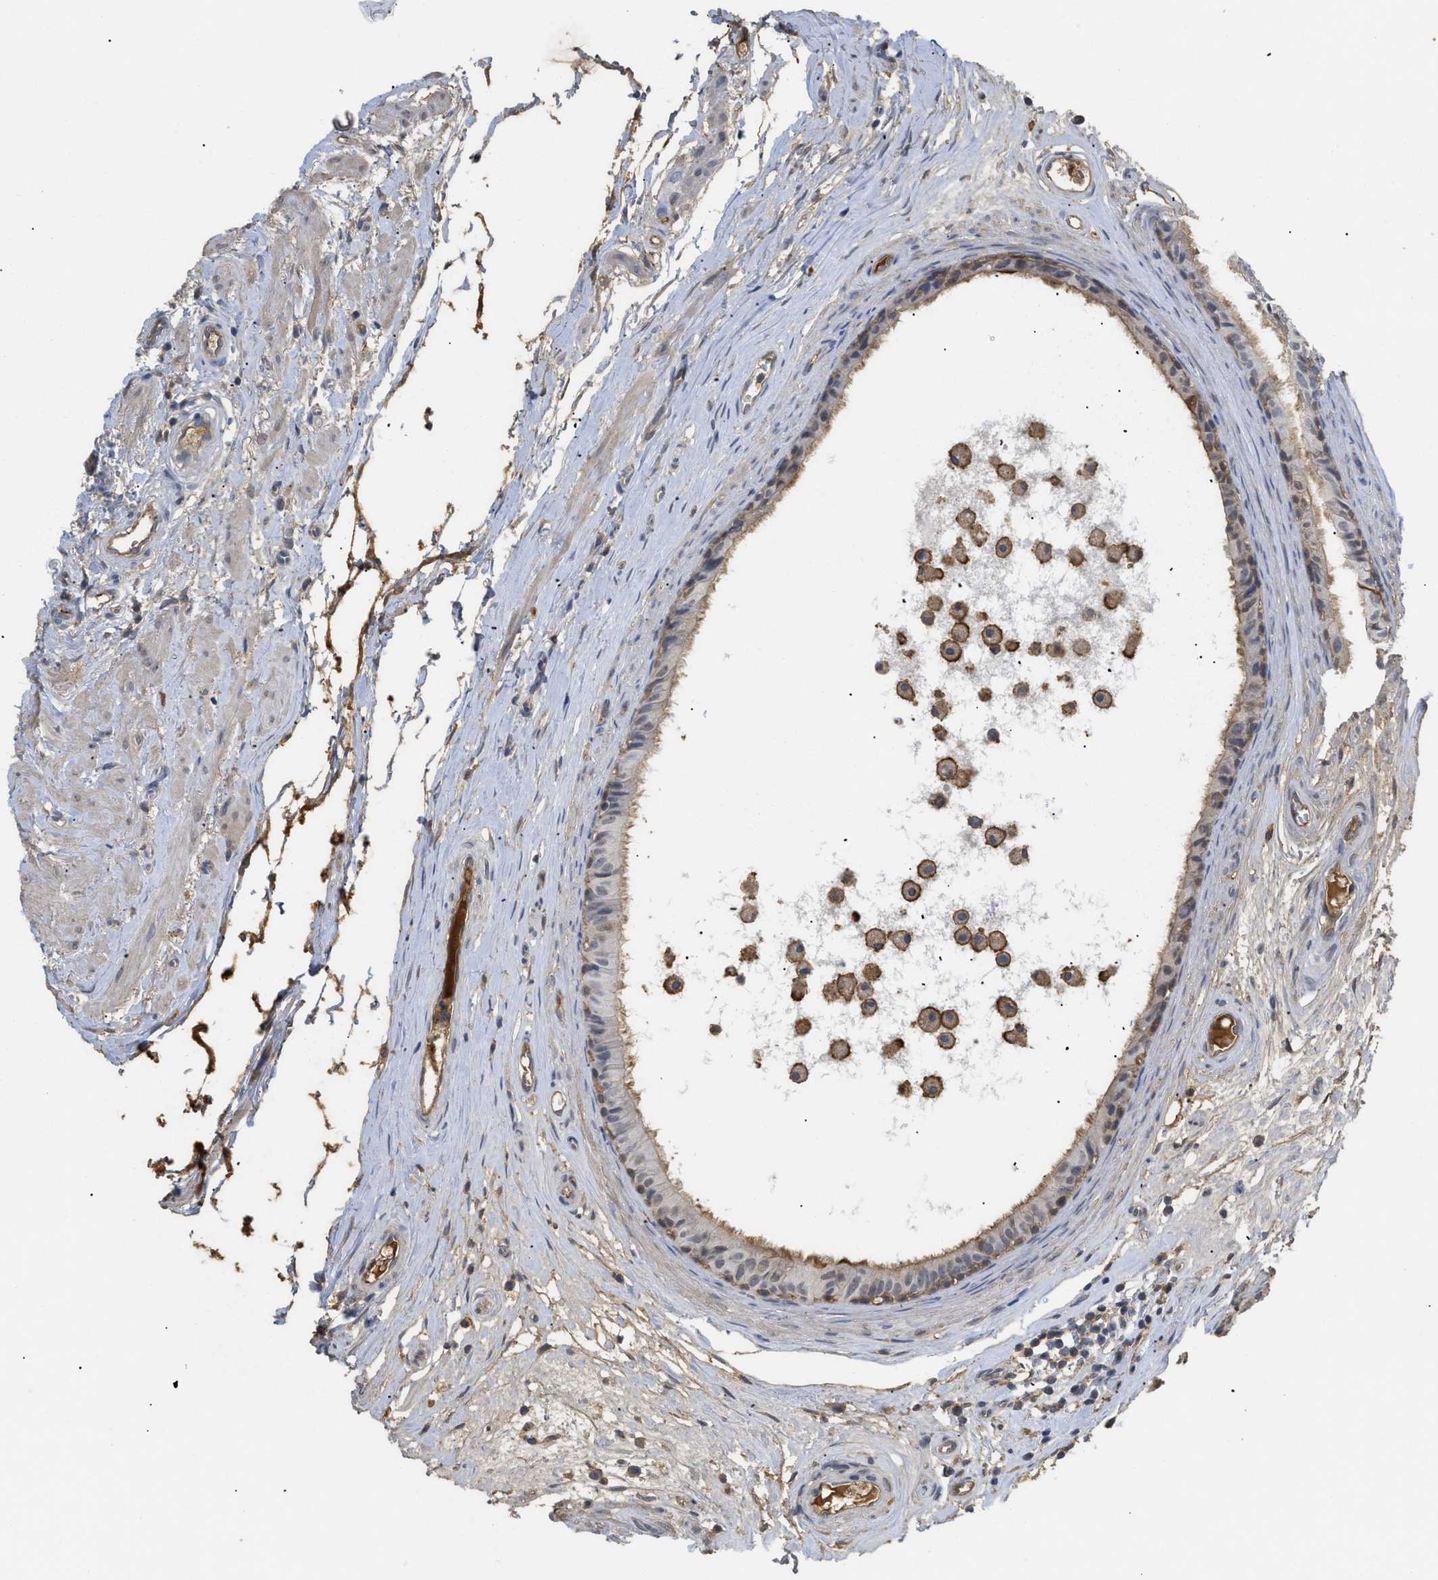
{"staining": {"intensity": "moderate", "quantity": "<25%", "location": "cytoplasmic/membranous"}, "tissue": "epididymis", "cell_type": "Glandular cells", "image_type": "normal", "snomed": [{"axis": "morphology", "description": "Normal tissue, NOS"}, {"axis": "morphology", "description": "Inflammation, NOS"}, {"axis": "topography", "description": "Epididymis"}], "caption": "Immunohistochemistry (DAB (3,3'-diaminobenzidine)) staining of benign human epididymis exhibits moderate cytoplasmic/membranous protein expression in approximately <25% of glandular cells. The protein of interest is stained brown, and the nuclei are stained in blue (DAB IHC with brightfield microscopy, high magnification).", "gene": "ANXA4", "patient": {"sex": "male", "age": 85}}